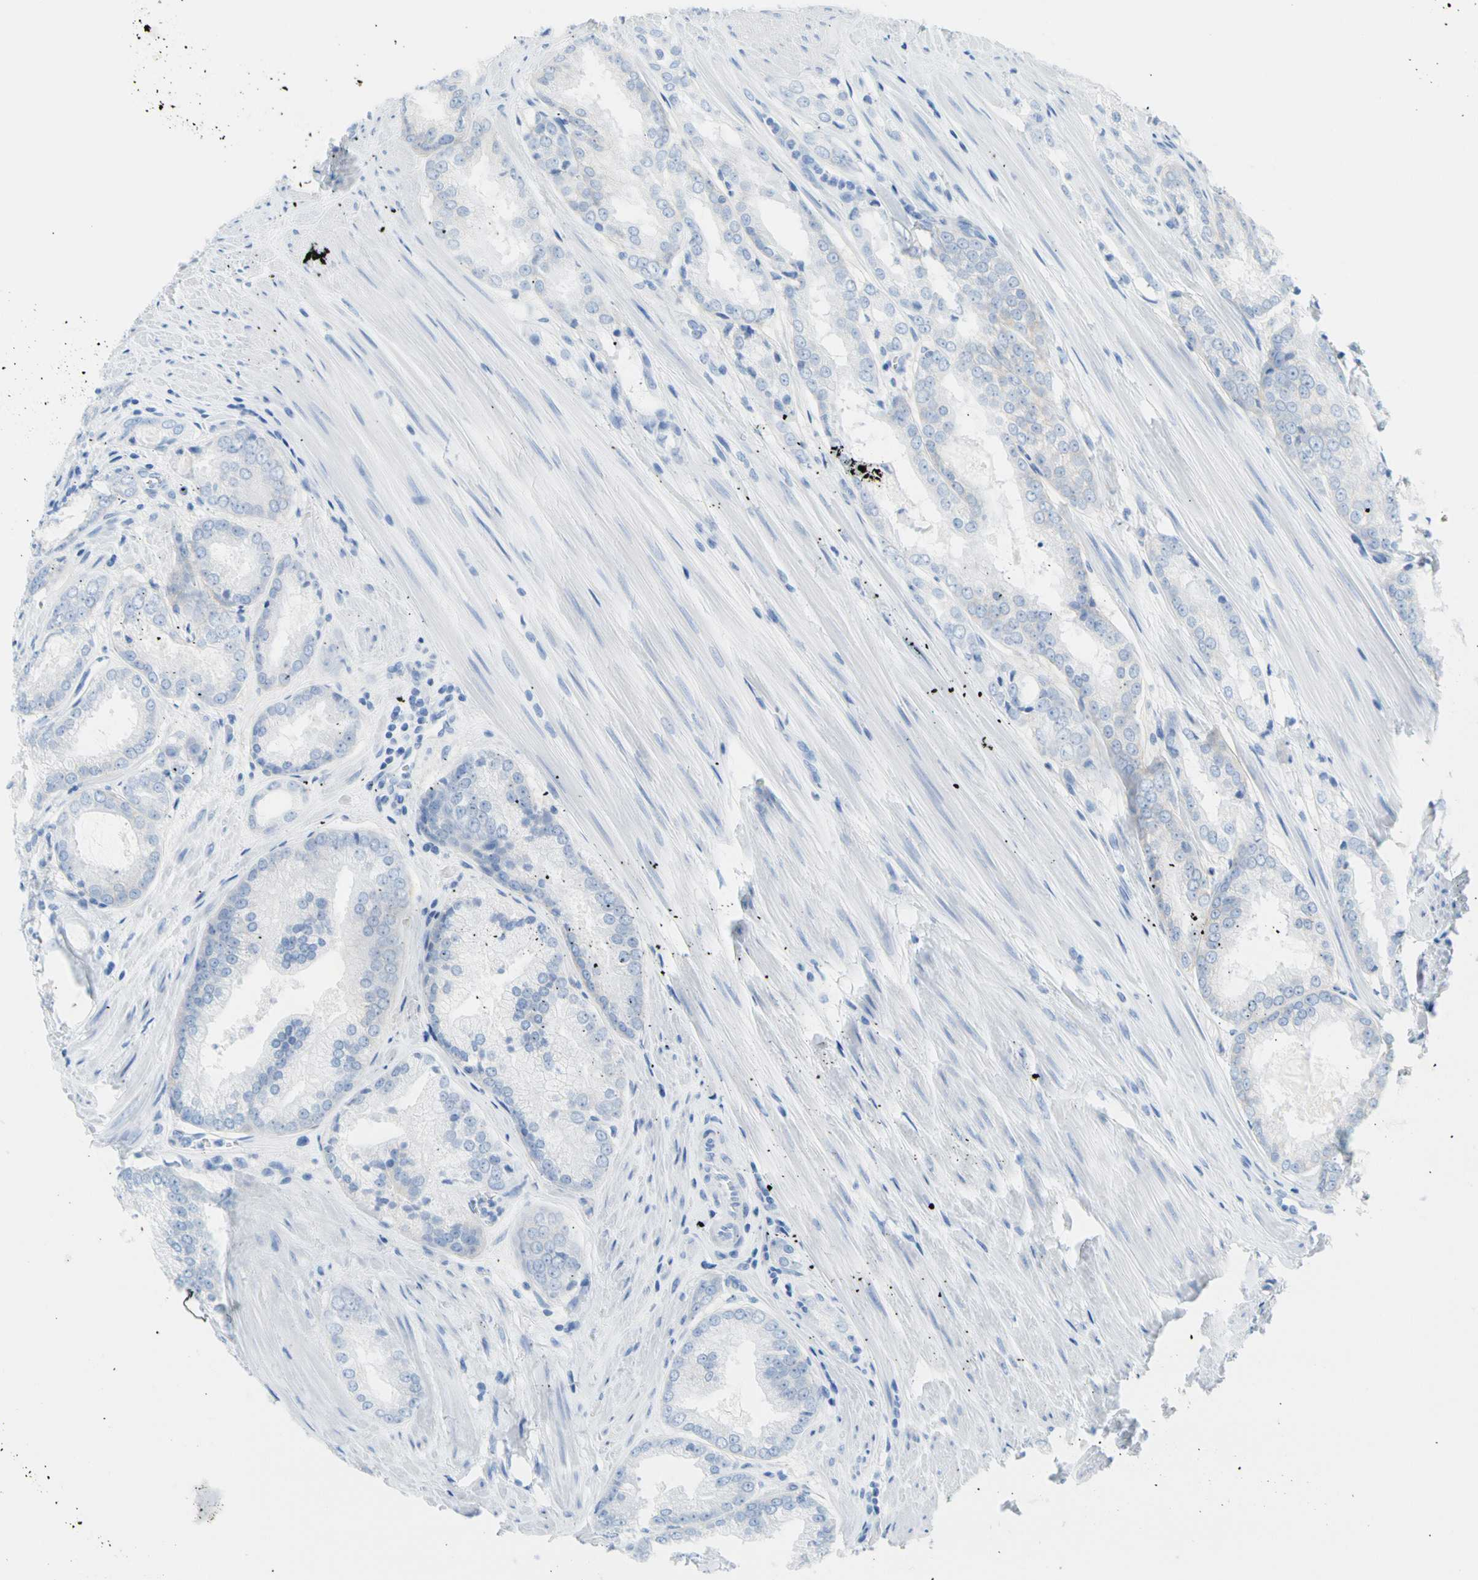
{"staining": {"intensity": "negative", "quantity": "none", "location": "none"}, "tissue": "prostate cancer", "cell_type": "Tumor cells", "image_type": "cancer", "snomed": [{"axis": "morphology", "description": "Adenocarcinoma, Low grade"}, {"axis": "topography", "description": "Prostate"}], "caption": "Tumor cells show no significant expression in prostate low-grade adenocarcinoma.", "gene": "CEL", "patient": {"sex": "male", "age": 64}}